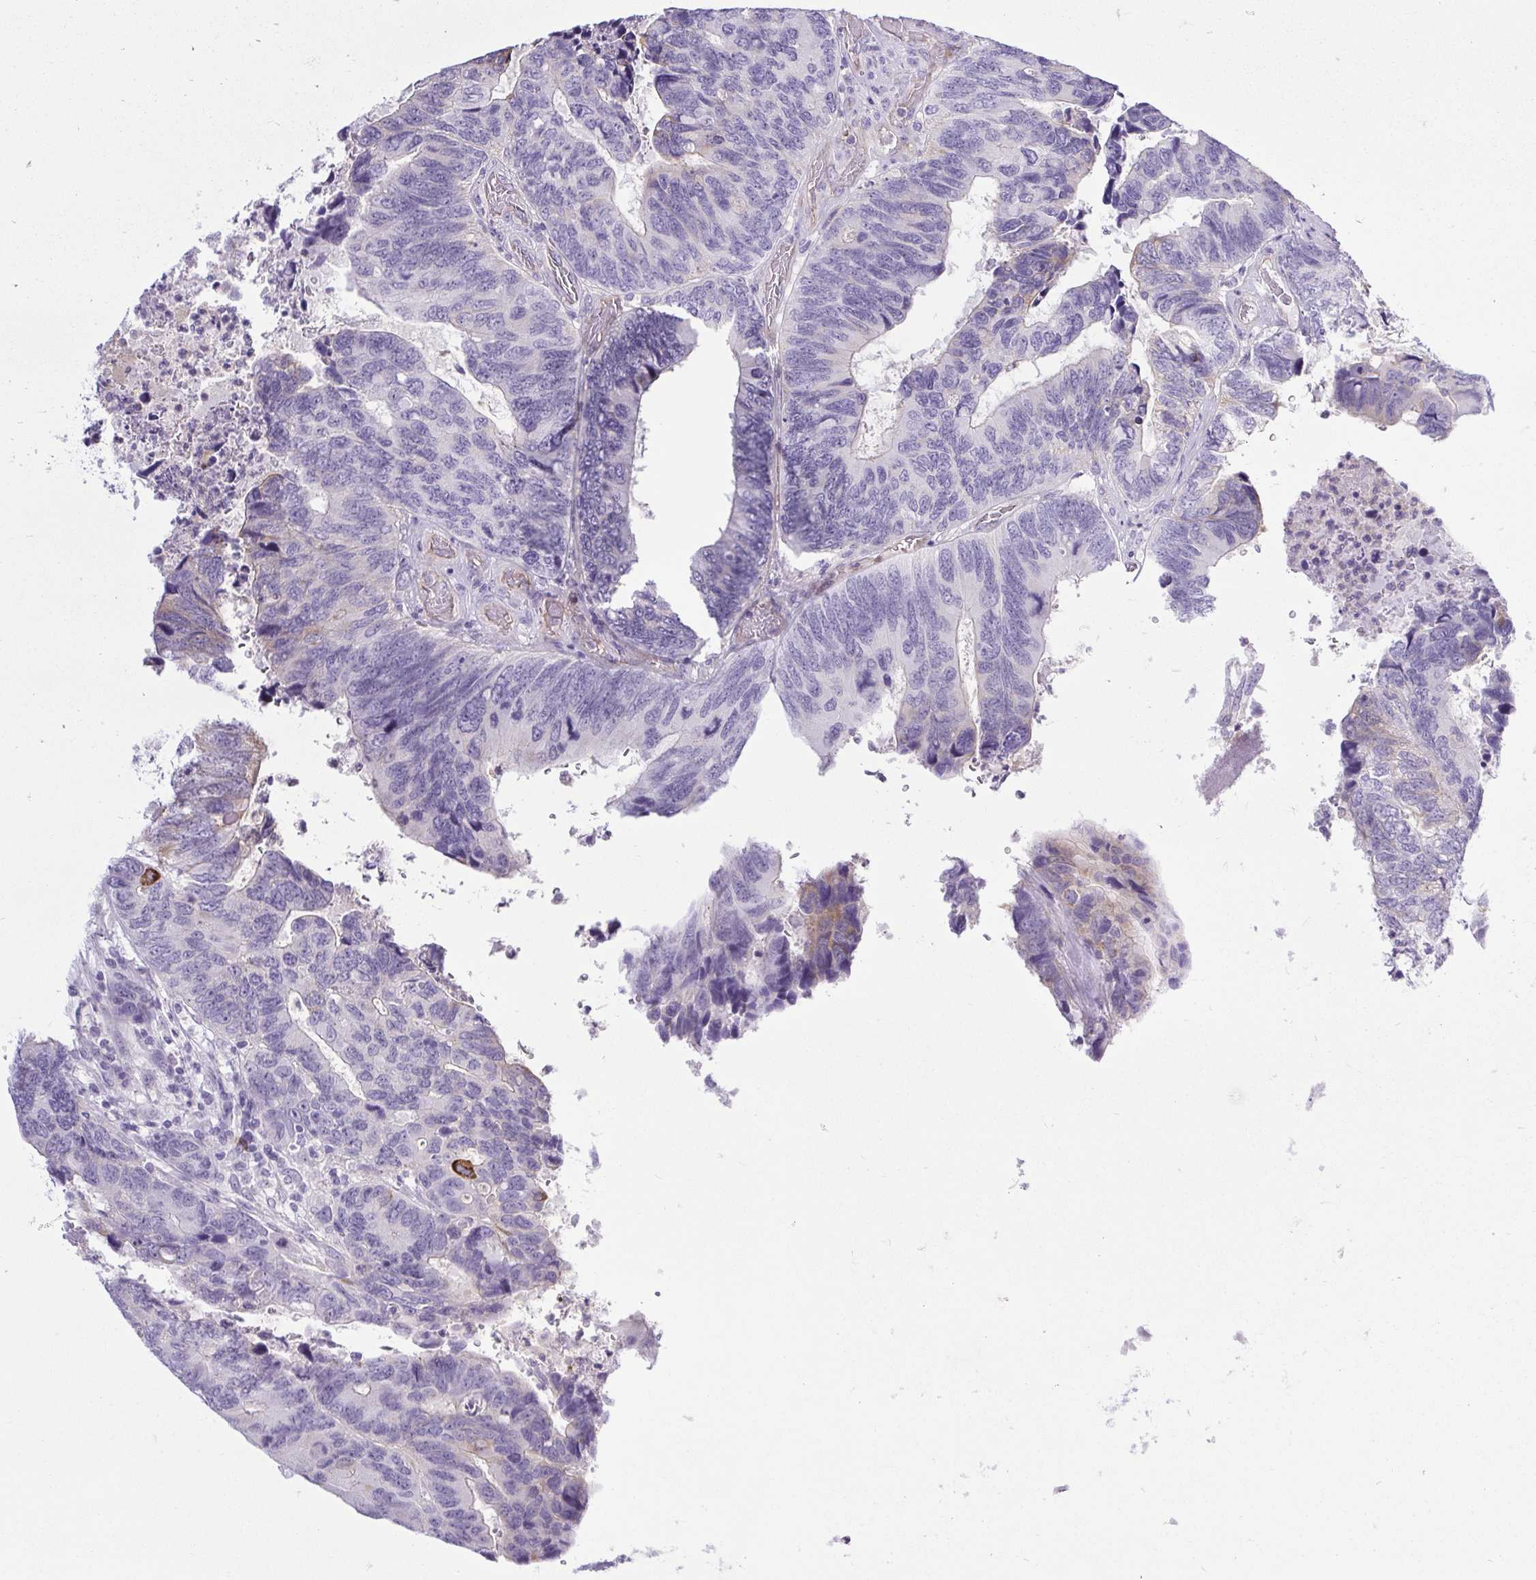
{"staining": {"intensity": "moderate", "quantity": "<25%", "location": "cytoplasmic/membranous"}, "tissue": "colorectal cancer", "cell_type": "Tumor cells", "image_type": "cancer", "snomed": [{"axis": "morphology", "description": "Adenocarcinoma, NOS"}, {"axis": "topography", "description": "Colon"}], "caption": "A low amount of moderate cytoplasmic/membranous staining is appreciated in about <25% of tumor cells in colorectal adenocarcinoma tissue. (DAB (3,3'-diaminobenzidine) = brown stain, brightfield microscopy at high magnification).", "gene": "BCAS1", "patient": {"sex": "female", "age": 67}}